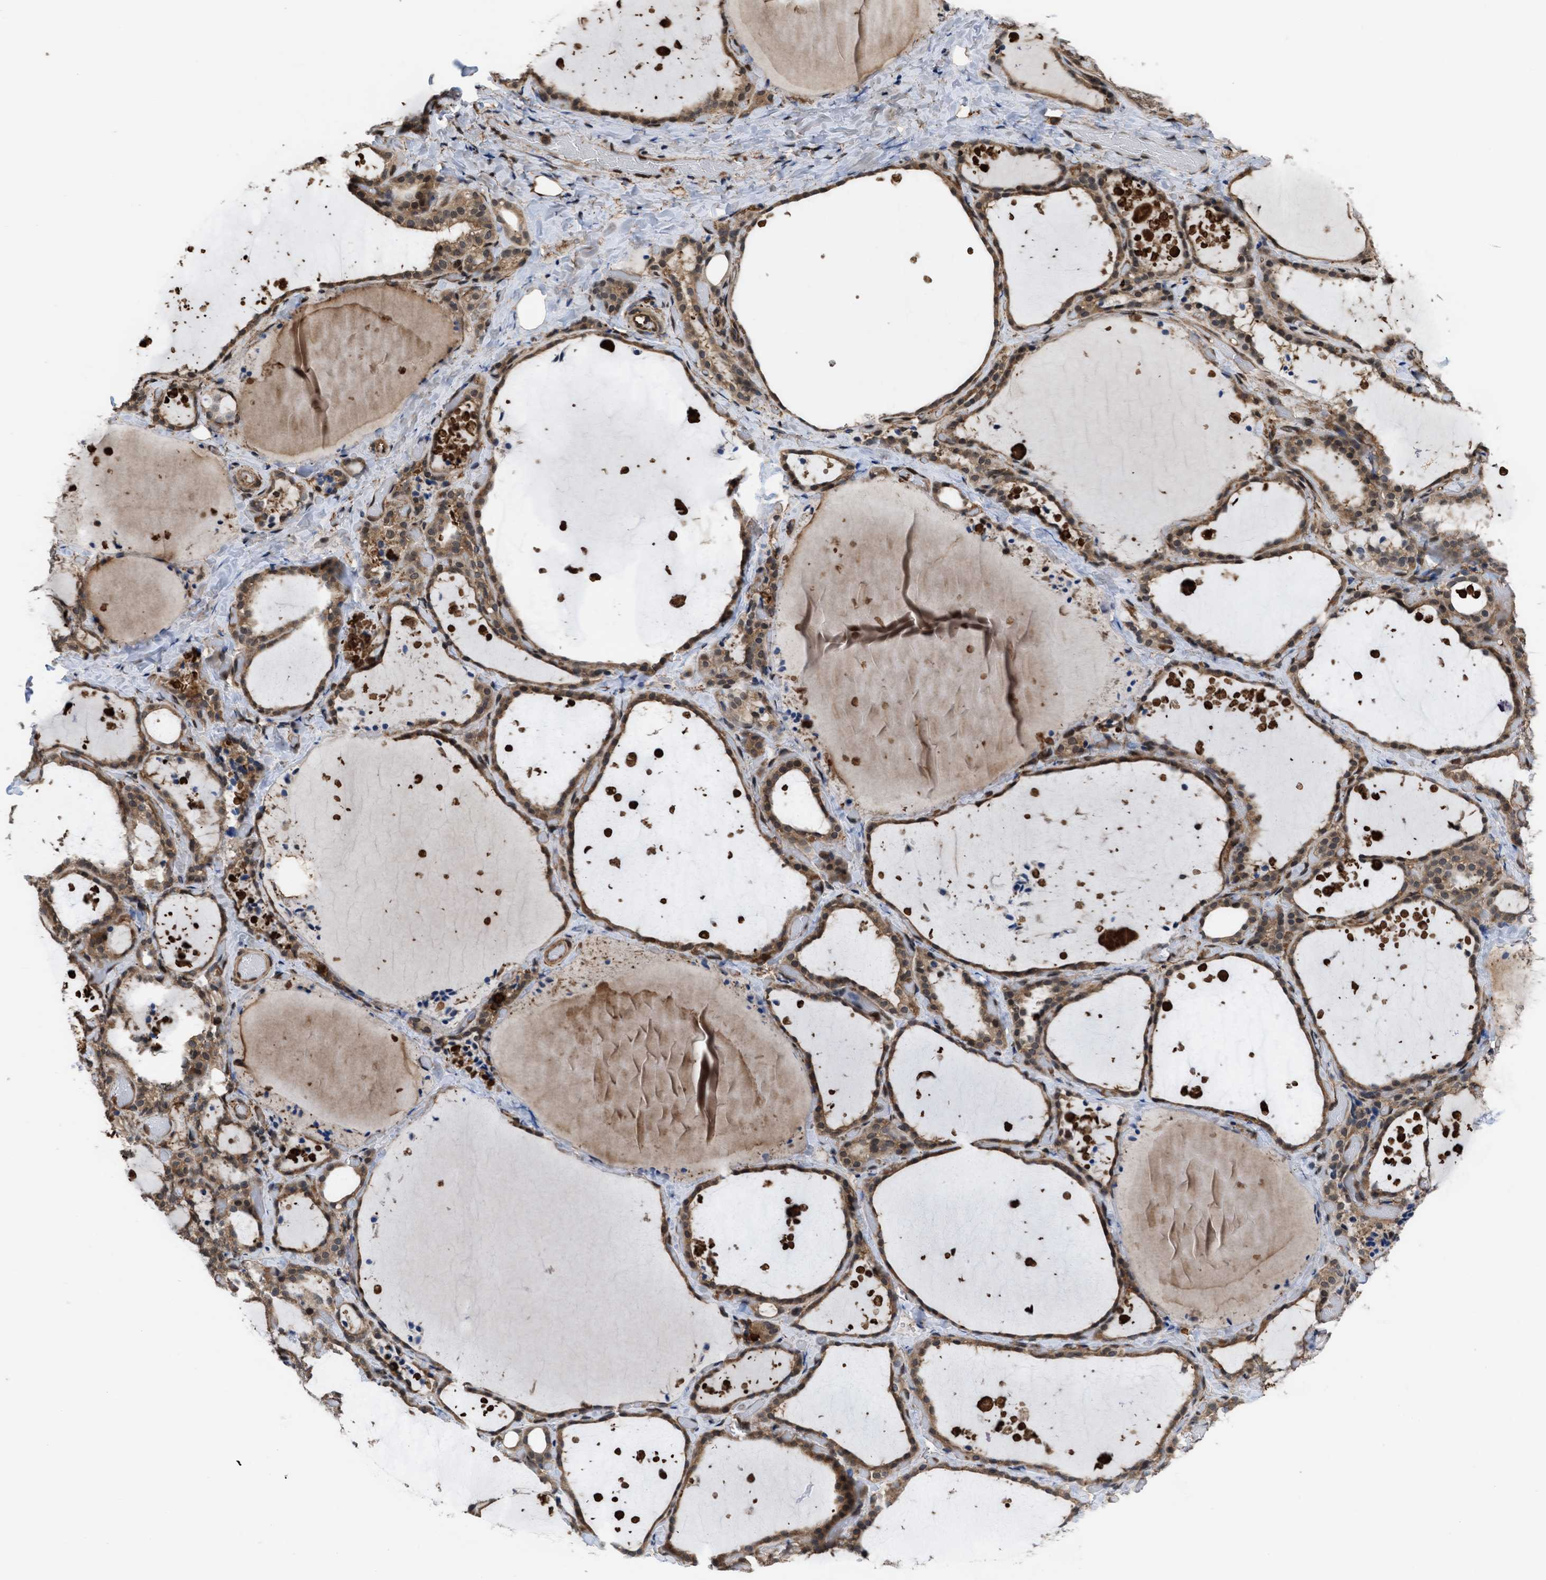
{"staining": {"intensity": "moderate", "quantity": ">75%", "location": "cytoplasmic/membranous,nuclear"}, "tissue": "thyroid gland", "cell_type": "Glandular cells", "image_type": "normal", "snomed": [{"axis": "morphology", "description": "Normal tissue, NOS"}, {"axis": "topography", "description": "Thyroid gland"}], "caption": "Protein staining by IHC displays moderate cytoplasmic/membranous,nuclear expression in about >75% of glandular cells in unremarkable thyroid gland.", "gene": "YWHAG", "patient": {"sex": "female", "age": 44}}